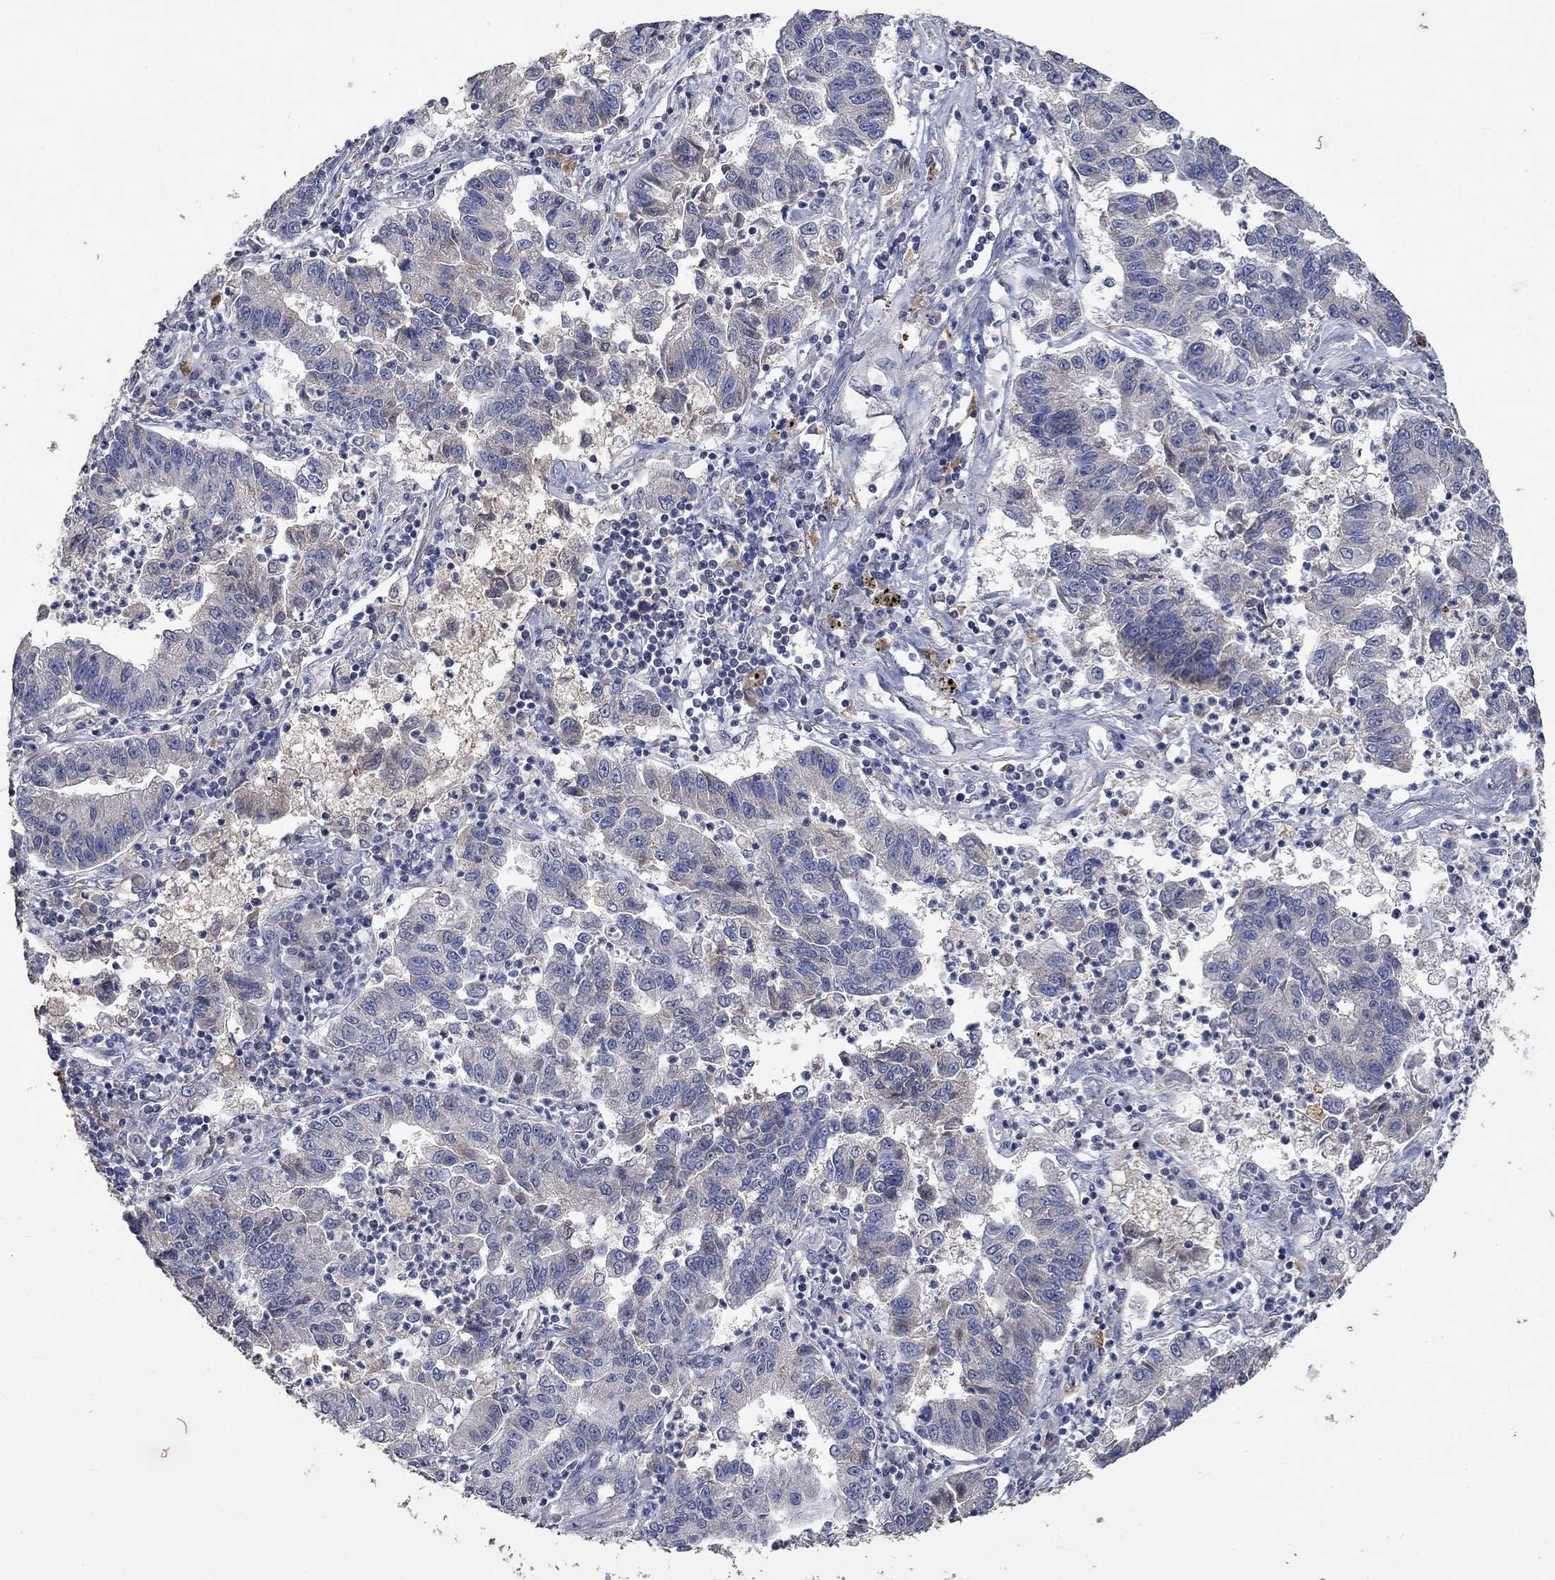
{"staining": {"intensity": "negative", "quantity": "none", "location": "none"}, "tissue": "lung cancer", "cell_type": "Tumor cells", "image_type": "cancer", "snomed": [{"axis": "morphology", "description": "Adenocarcinoma, NOS"}, {"axis": "topography", "description": "Lung"}], "caption": "IHC image of neoplastic tissue: lung cancer (adenocarcinoma) stained with DAB (3,3'-diaminobenzidine) exhibits no significant protein expression in tumor cells.", "gene": "PTPN20", "patient": {"sex": "female", "age": 57}}